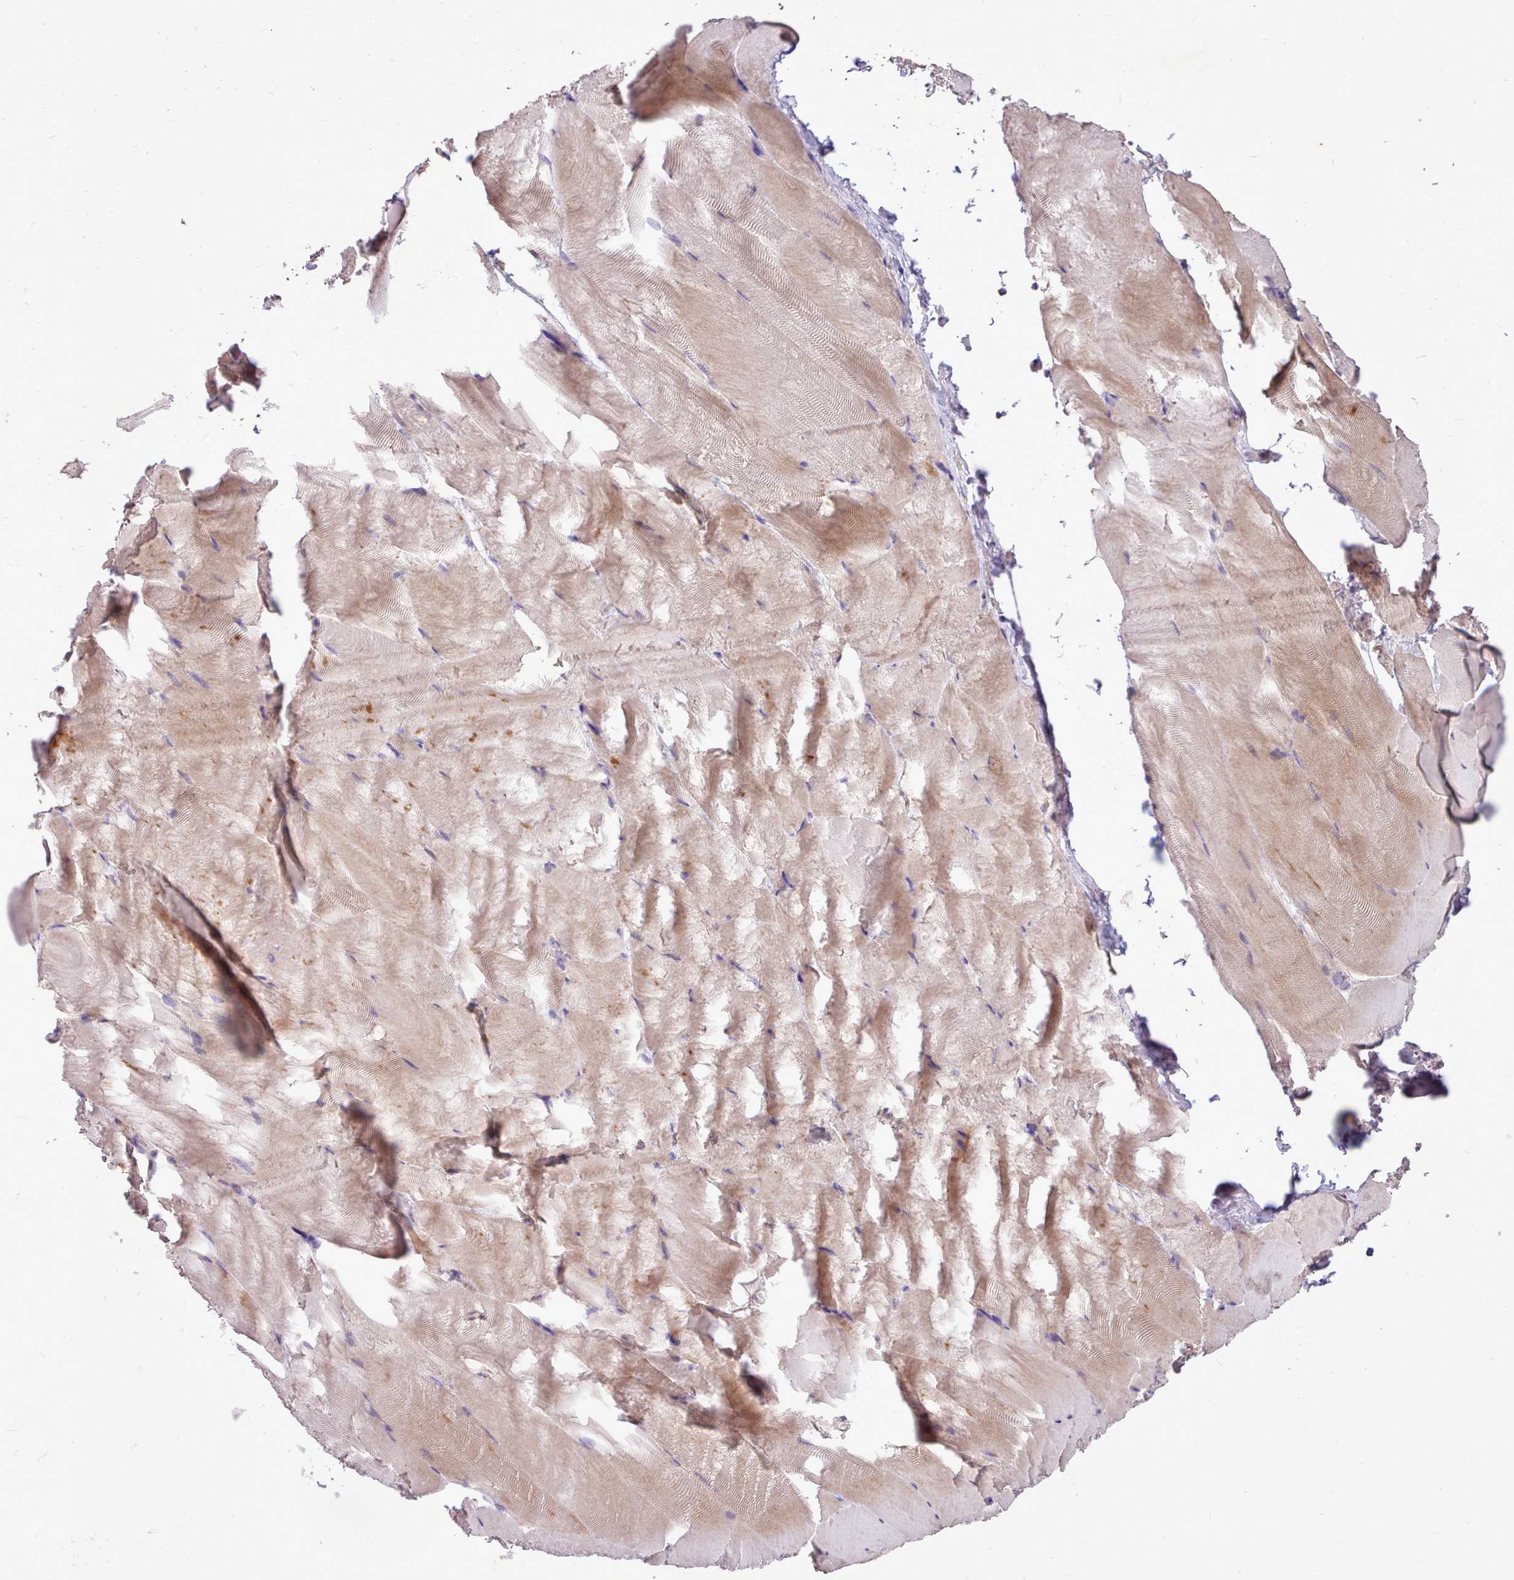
{"staining": {"intensity": "weak", "quantity": "25%-75%", "location": "cytoplasmic/membranous"}, "tissue": "skeletal muscle", "cell_type": "Myocytes", "image_type": "normal", "snomed": [{"axis": "morphology", "description": "Normal tissue, NOS"}, {"axis": "topography", "description": "Skeletal muscle"}], "caption": "Skeletal muscle stained with a brown dye exhibits weak cytoplasmic/membranous positive expression in approximately 25%-75% of myocytes.", "gene": "ZNF607", "patient": {"sex": "female", "age": 64}}